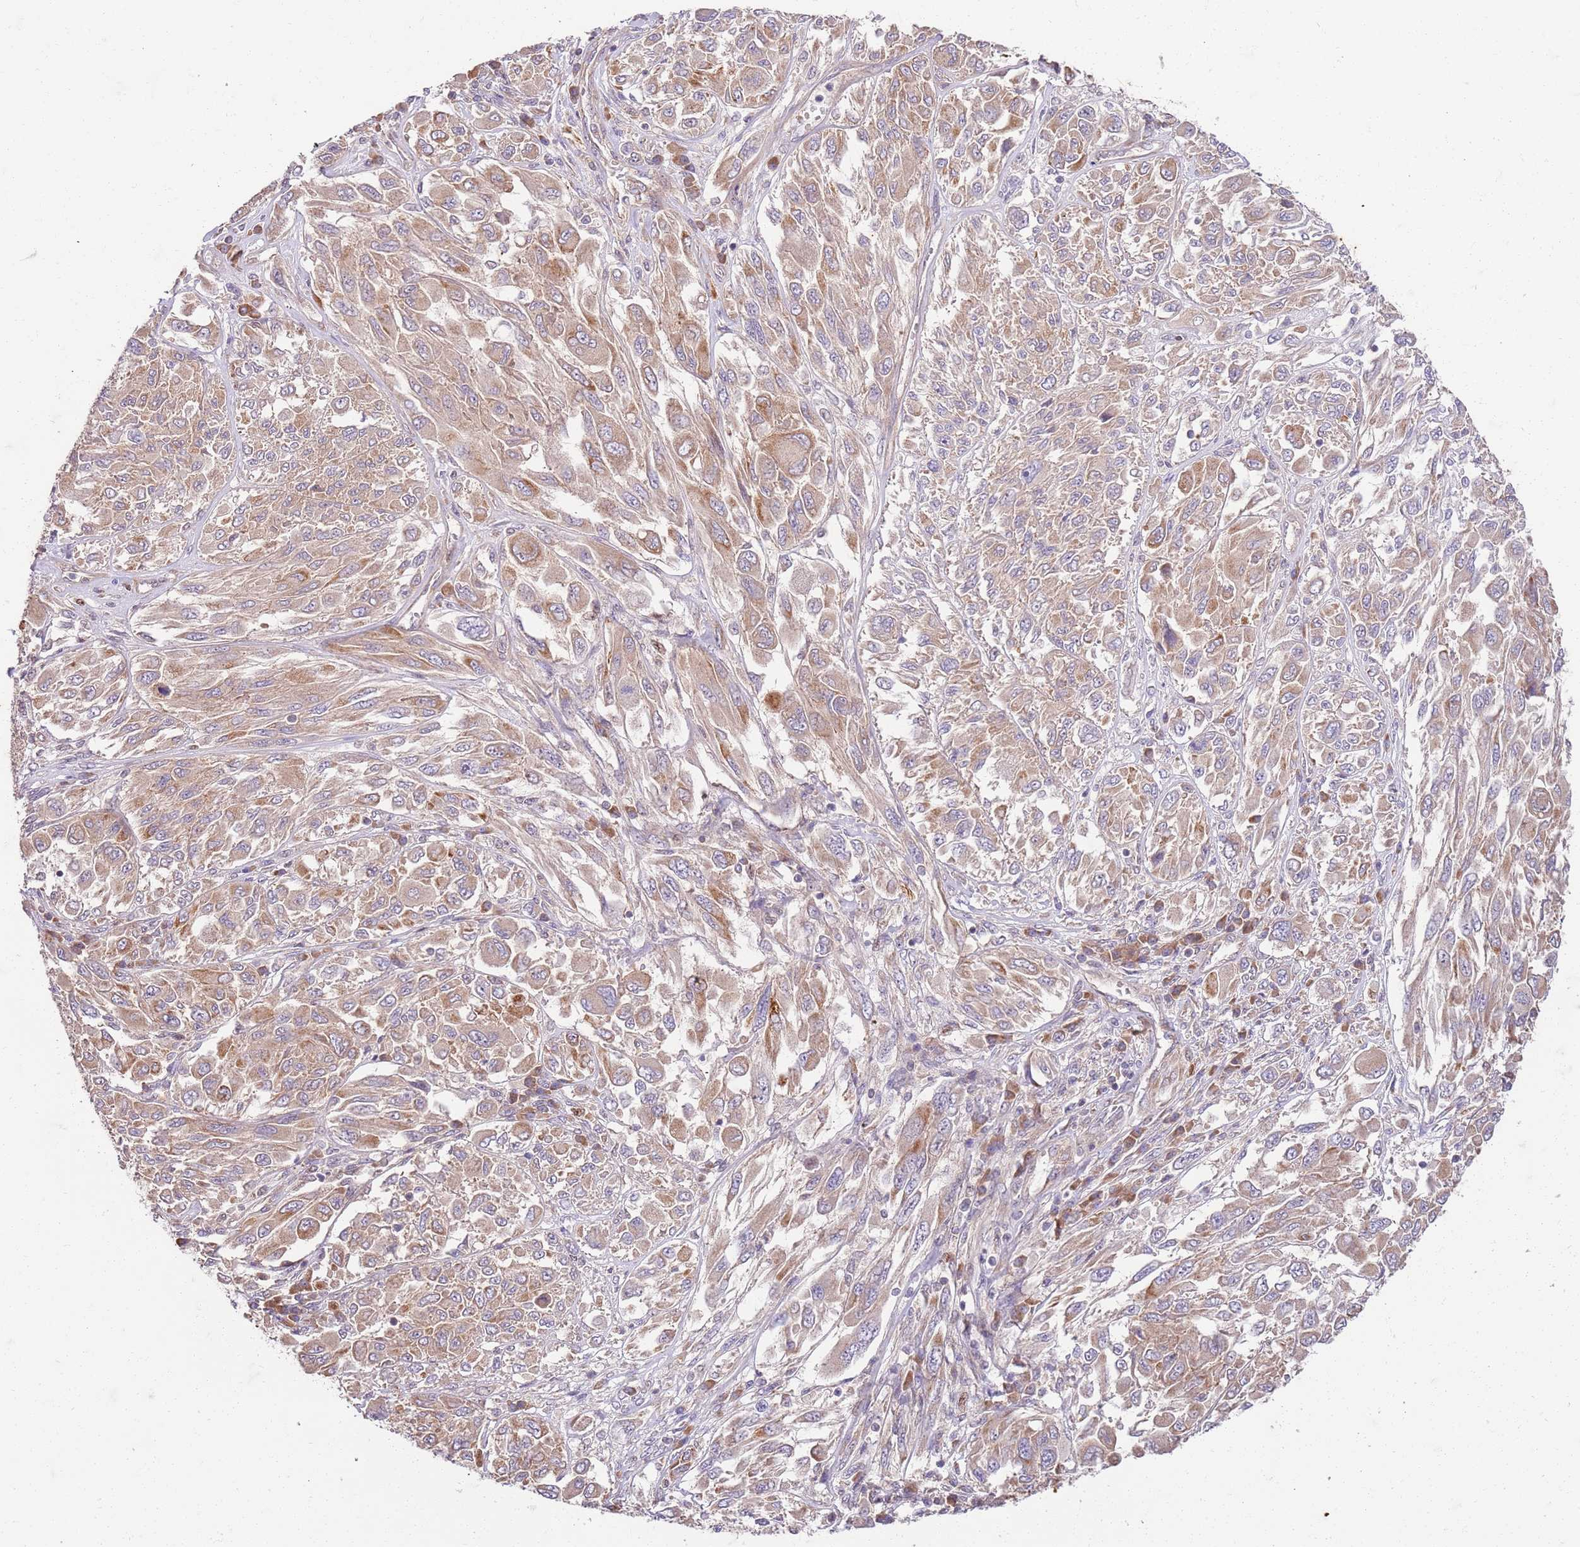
{"staining": {"intensity": "weak", "quantity": ">75%", "location": "cytoplasmic/membranous"}, "tissue": "melanoma", "cell_type": "Tumor cells", "image_type": "cancer", "snomed": [{"axis": "morphology", "description": "Malignant melanoma, NOS"}, {"axis": "topography", "description": "Skin"}], "caption": "Human melanoma stained with a protein marker demonstrates weak staining in tumor cells.", "gene": "OSBP", "patient": {"sex": "female", "age": 91}}